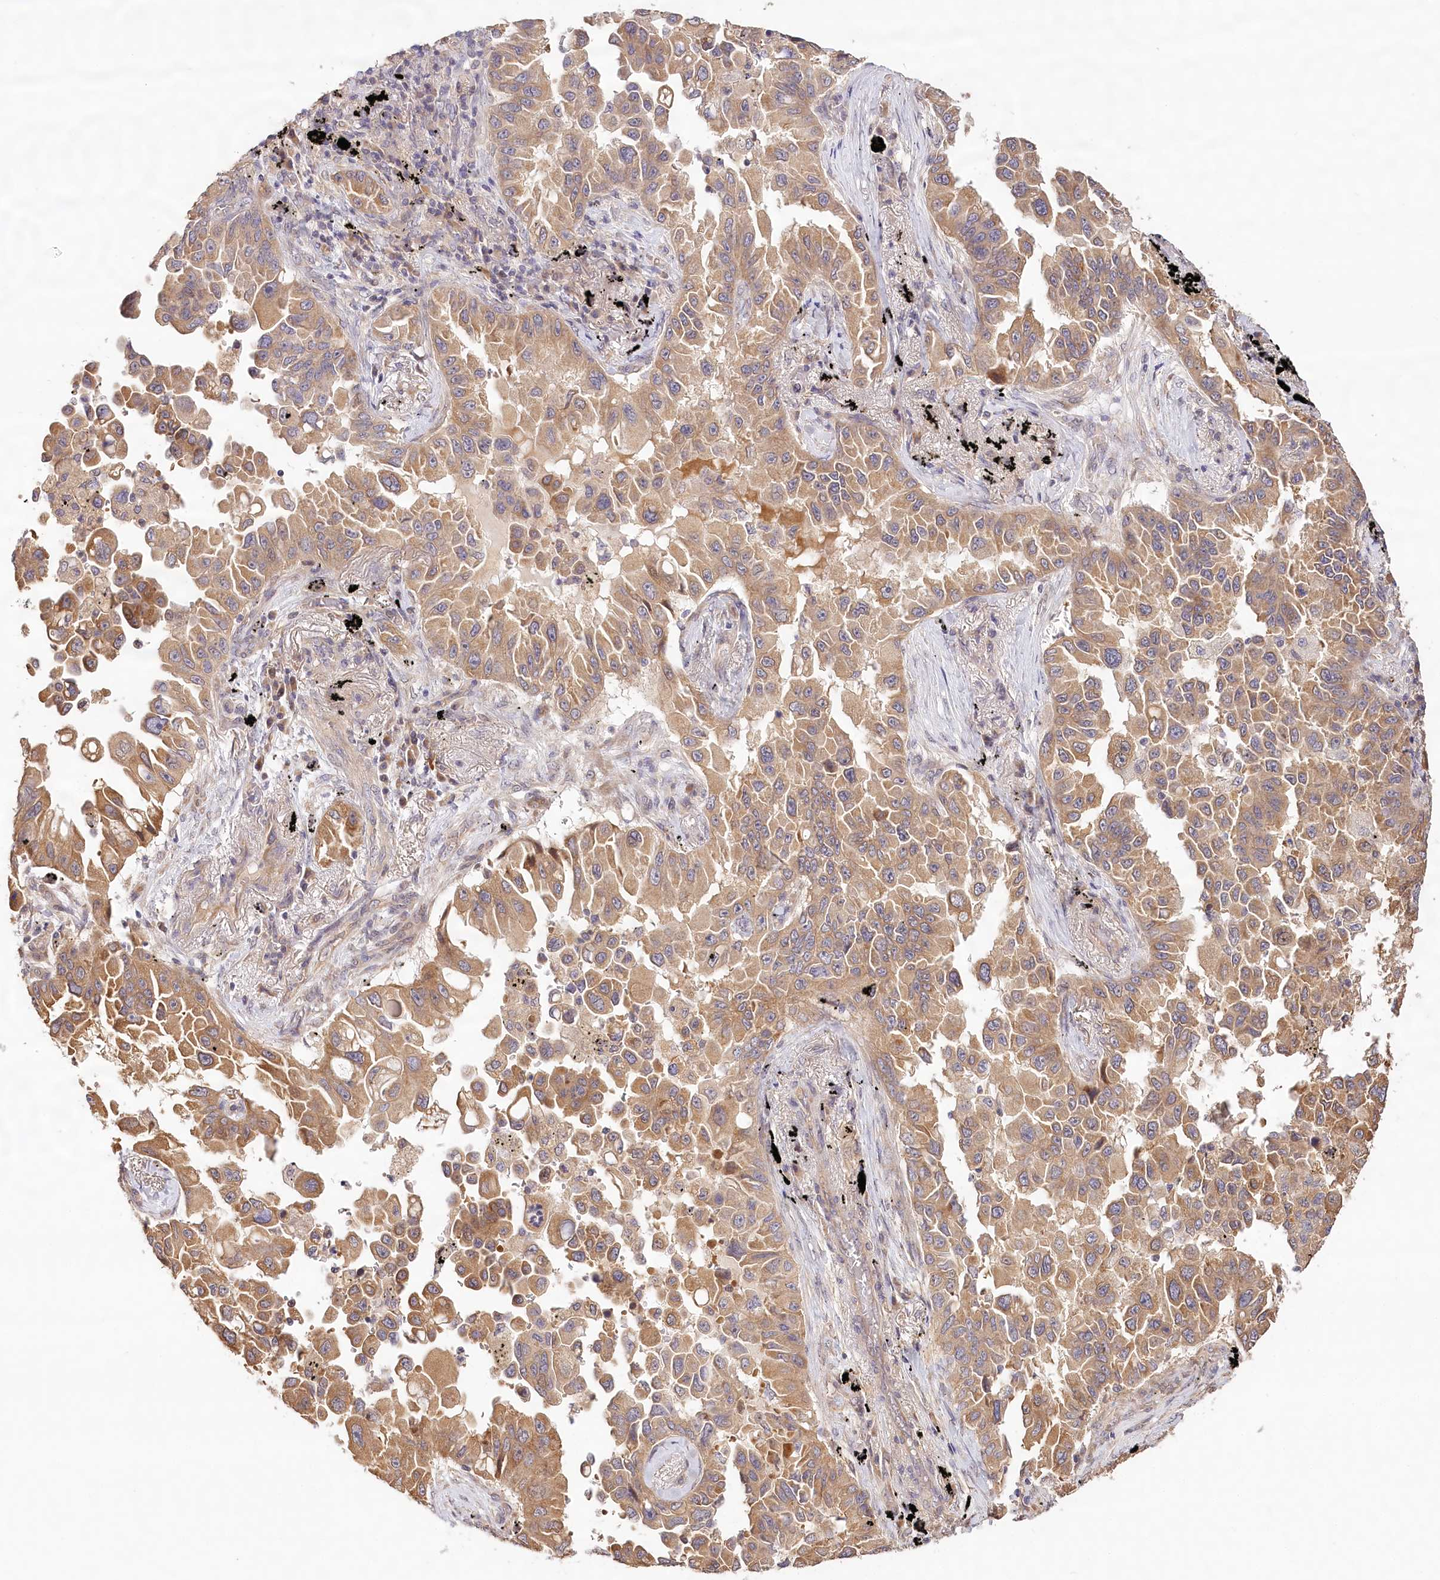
{"staining": {"intensity": "moderate", "quantity": ">75%", "location": "cytoplasmic/membranous"}, "tissue": "lung cancer", "cell_type": "Tumor cells", "image_type": "cancer", "snomed": [{"axis": "morphology", "description": "Adenocarcinoma, NOS"}, {"axis": "topography", "description": "Lung"}], "caption": "Human lung cancer stained with a brown dye reveals moderate cytoplasmic/membranous positive positivity in about >75% of tumor cells.", "gene": "LSS", "patient": {"sex": "female", "age": 67}}